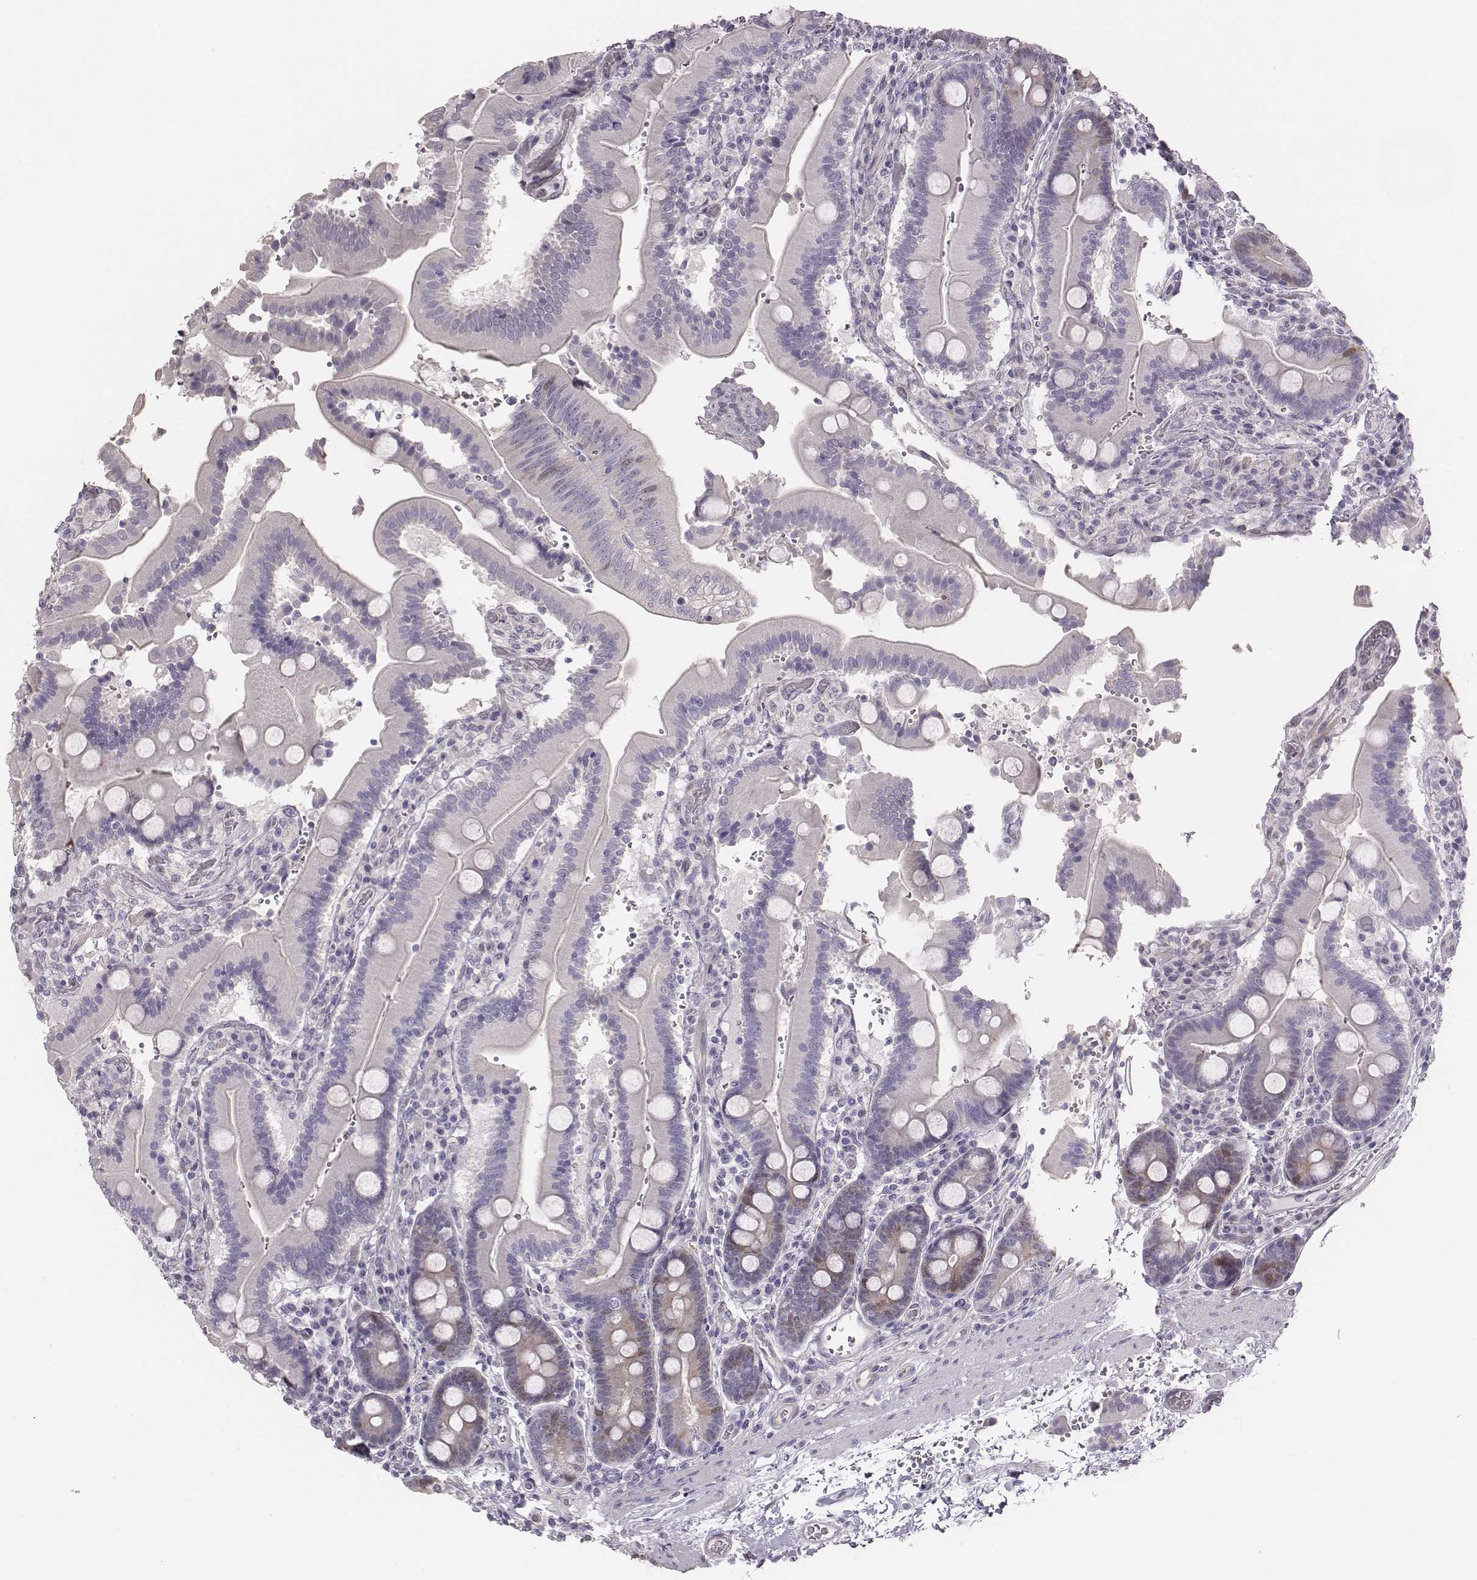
{"staining": {"intensity": "negative", "quantity": "none", "location": "none"}, "tissue": "duodenum", "cell_type": "Glandular cells", "image_type": "normal", "snomed": [{"axis": "morphology", "description": "Normal tissue, NOS"}, {"axis": "topography", "description": "Duodenum"}], "caption": "This is a image of immunohistochemistry (IHC) staining of benign duodenum, which shows no positivity in glandular cells. The staining is performed using DAB (3,3'-diaminobenzidine) brown chromogen with nuclei counter-stained in using hematoxylin.", "gene": "PBK", "patient": {"sex": "female", "age": 62}}